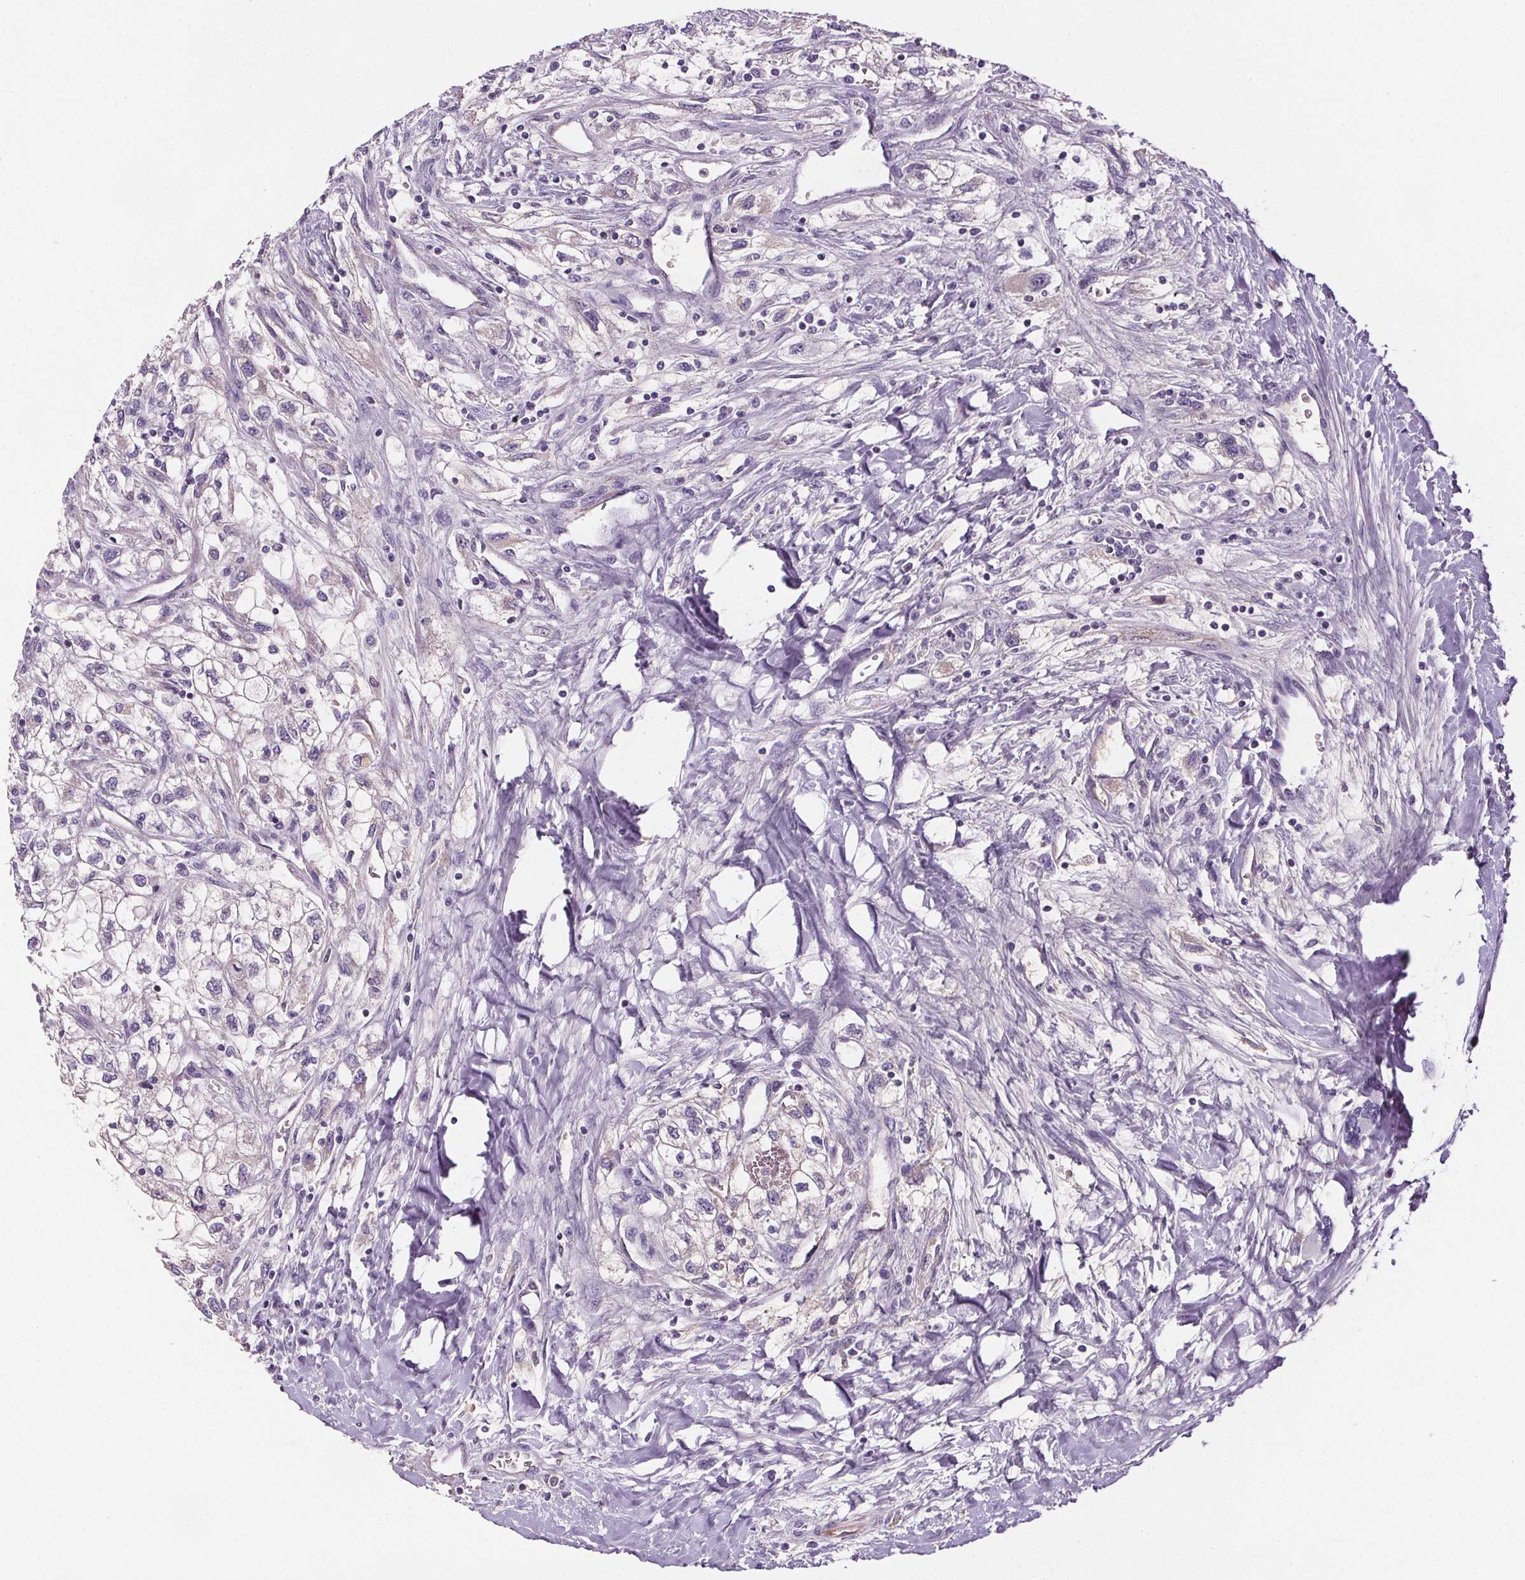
{"staining": {"intensity": "negative", "quantity": "none", "location": "none"}, "tissue": "renal cancer", "cell_type": "Tumor cells", "image_type": "cancer", "snomed": [{"axis": "morphology", "description": "Adenocarcinoma, NOS"}, {"axis": "topography", "description": "Kidney"}], "caption": "Tumor cells show no significant protein positivity in renal adenocarcinoma. (DAB (3,3'-diaminobenzidine) immunohistochemistry (IHC) with hematoxylin counter stain).", "gene": "CD5L", "patient": {"sex": "male", "age": 59}}